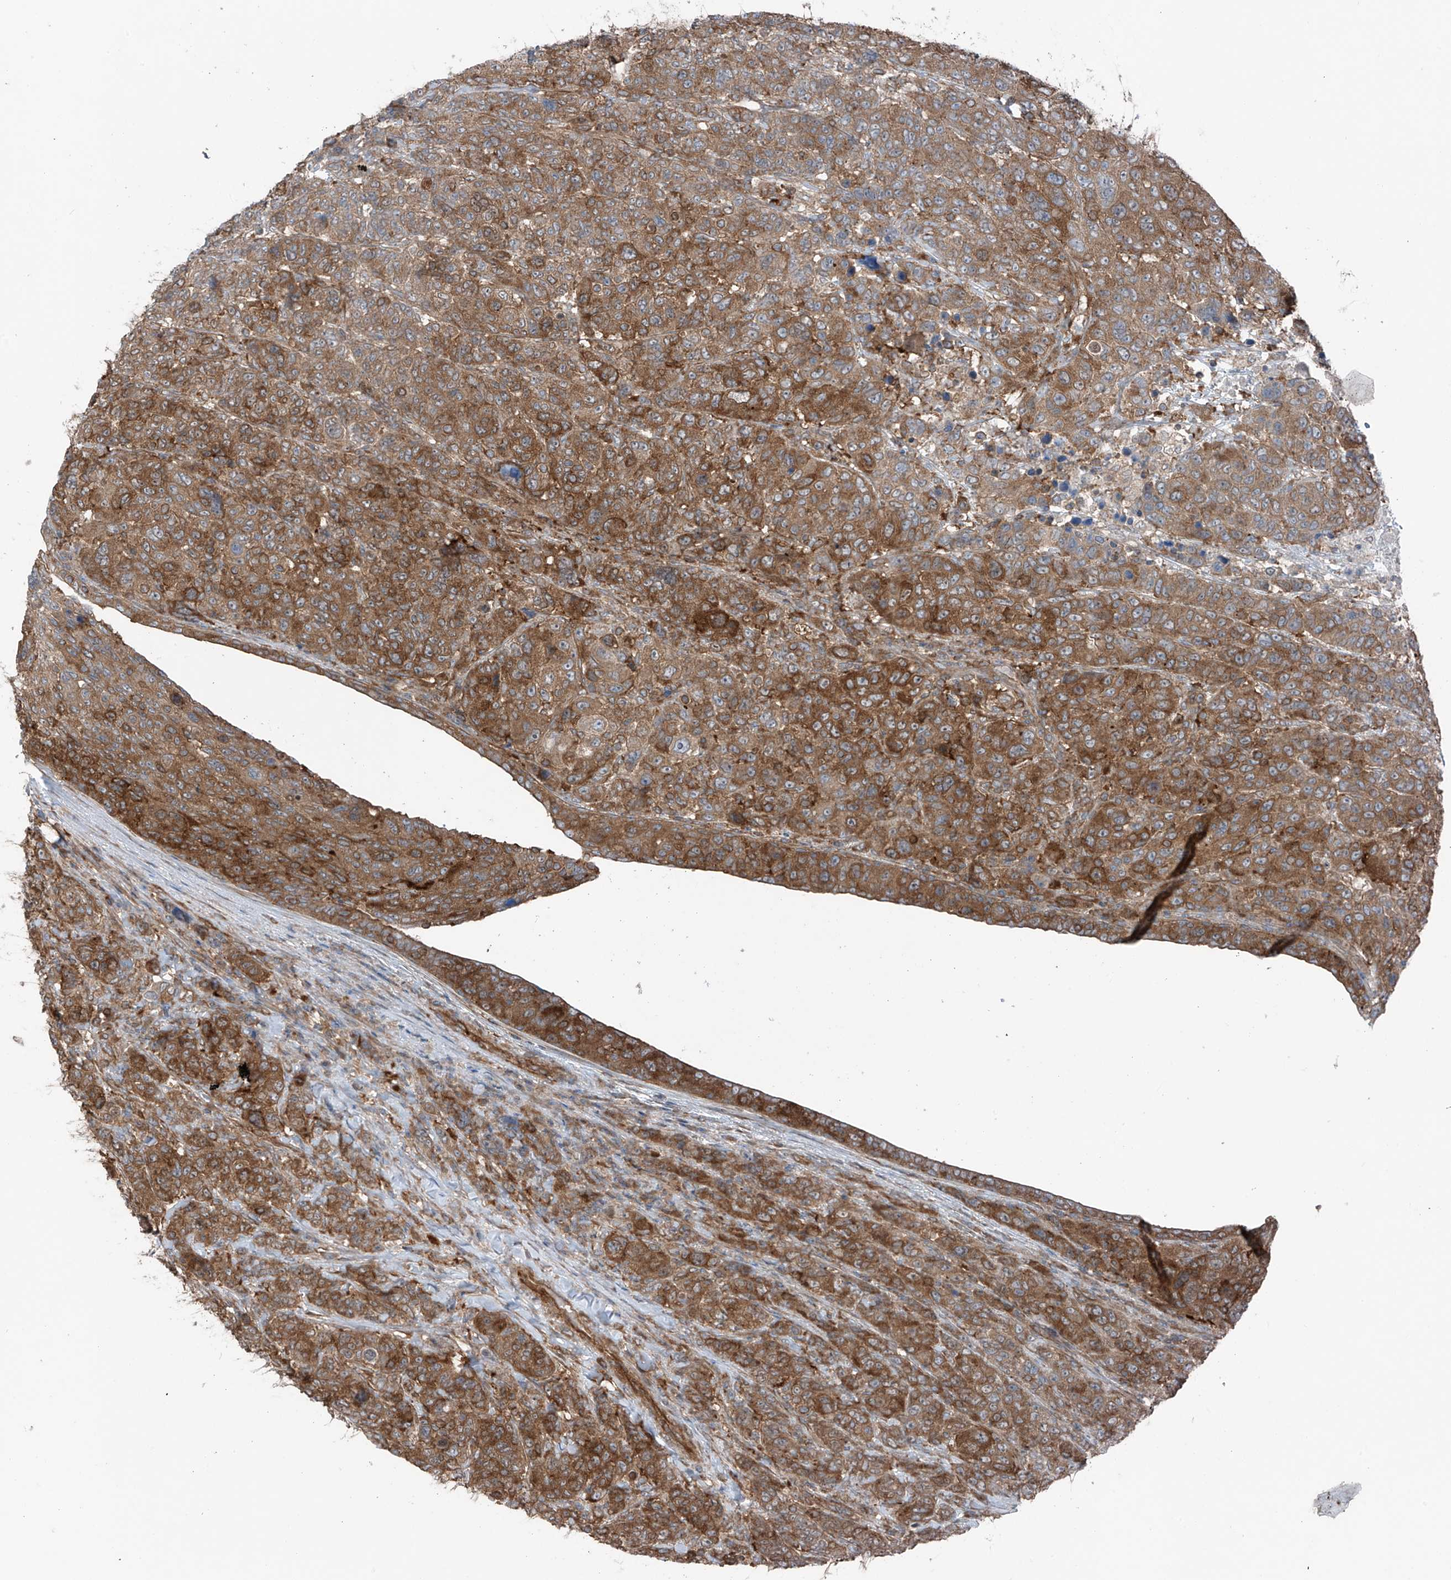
{"staining": {"intensity": "strong", "quantity": ">75%", "location": "cytoplasmic/membranous"}, "tissue": "breast cancer", "cell_type": "Tumor cells", "image_type": "cancer", "snomed": [{"axis": "morphology", "description": "Duct carcinoma"}, {"axis": "topography", "description": "Breast"}], "caption": "Immunohistochemical staining of human breast cancer displays high levels of strong cytoplasmic/membranous protein positivity in about >75% of tumor cells.", "gene": "TXNDC9", "patient": {"sex": "female", "age": 37}}